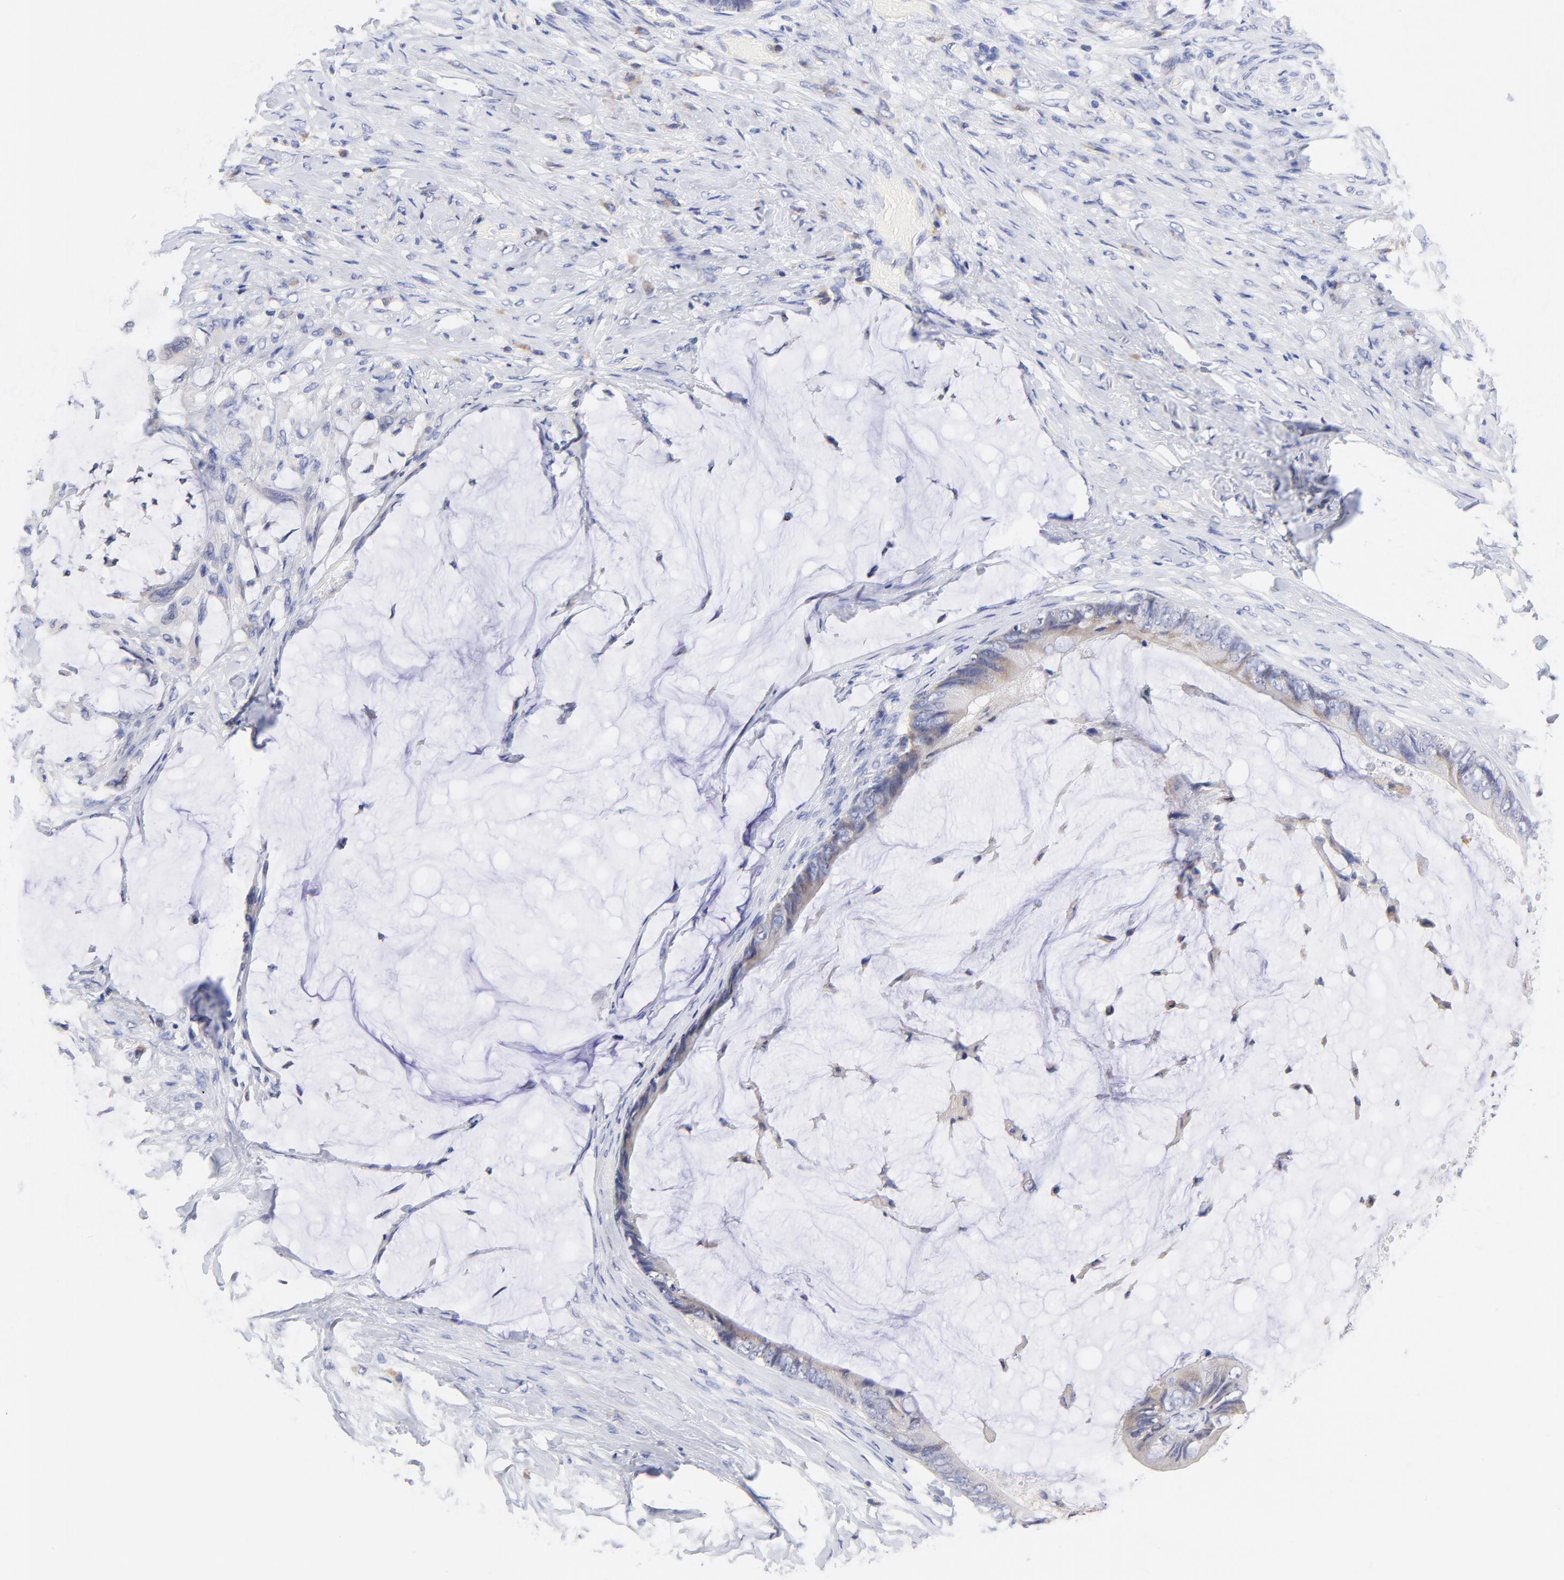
{"staining": {"intensity": "weak", "quantity": "25%-75%", "location": "cytoplasmic/membranous"}, "tissue": "colorectal cancer", "cell_type": "Tumor cells", "image_type": "cancer", "snomed": [{"axis": "morphology", "description": "Normal tissue, NOS"}, {"axis": "morphology", "description": "Adenocarcinoma, NOS"}, {"axis": "topography", "description": "Rectum"}, {"axis": "topography", "description": "Peripheral nerve tissue"}], "caption": "Protein staining of adenocarcinoma (colorectal) tissue shows weak cytoplasmic/membranous expression in approximately 25%-75% of tumor cells.", "gene": "LAX1", "patient": {"sex": "female", "age": 77}}